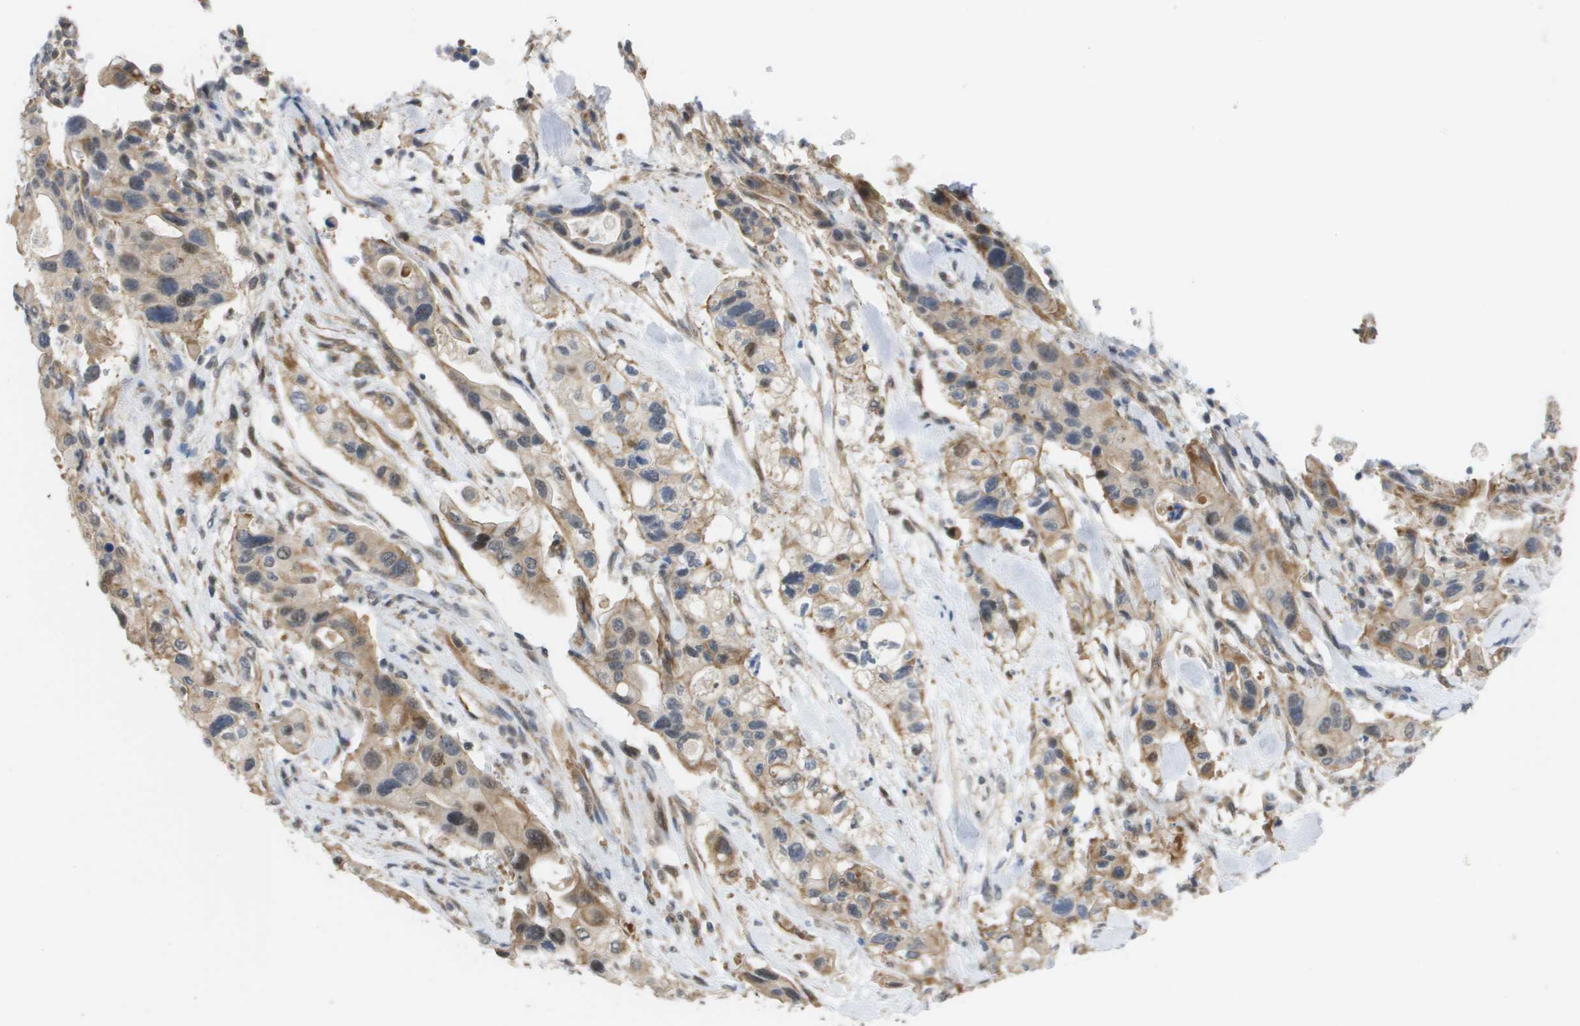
{"staining": {"intensity": "moderate", "quantity": "<25%", "location": "cytoplasmic/membranous,nuclear"}, "tissue": "pancreatic cancer", "cell_type": "Tumor cells", "image_type": "cancer", "snomed": [{"axis": "morphology", "description": "Adenocarcinoma, NOS"}, {"axis": "topography", "description": "Pancreas"}], "caption": "Pancreatic adenocarcinoma stained for a protein displays moderate cytoplasmic/membranous and nuclear positivity in tumor cells.", "gene": "RNF112", "patient": {"sex": "female", "age": 56}}